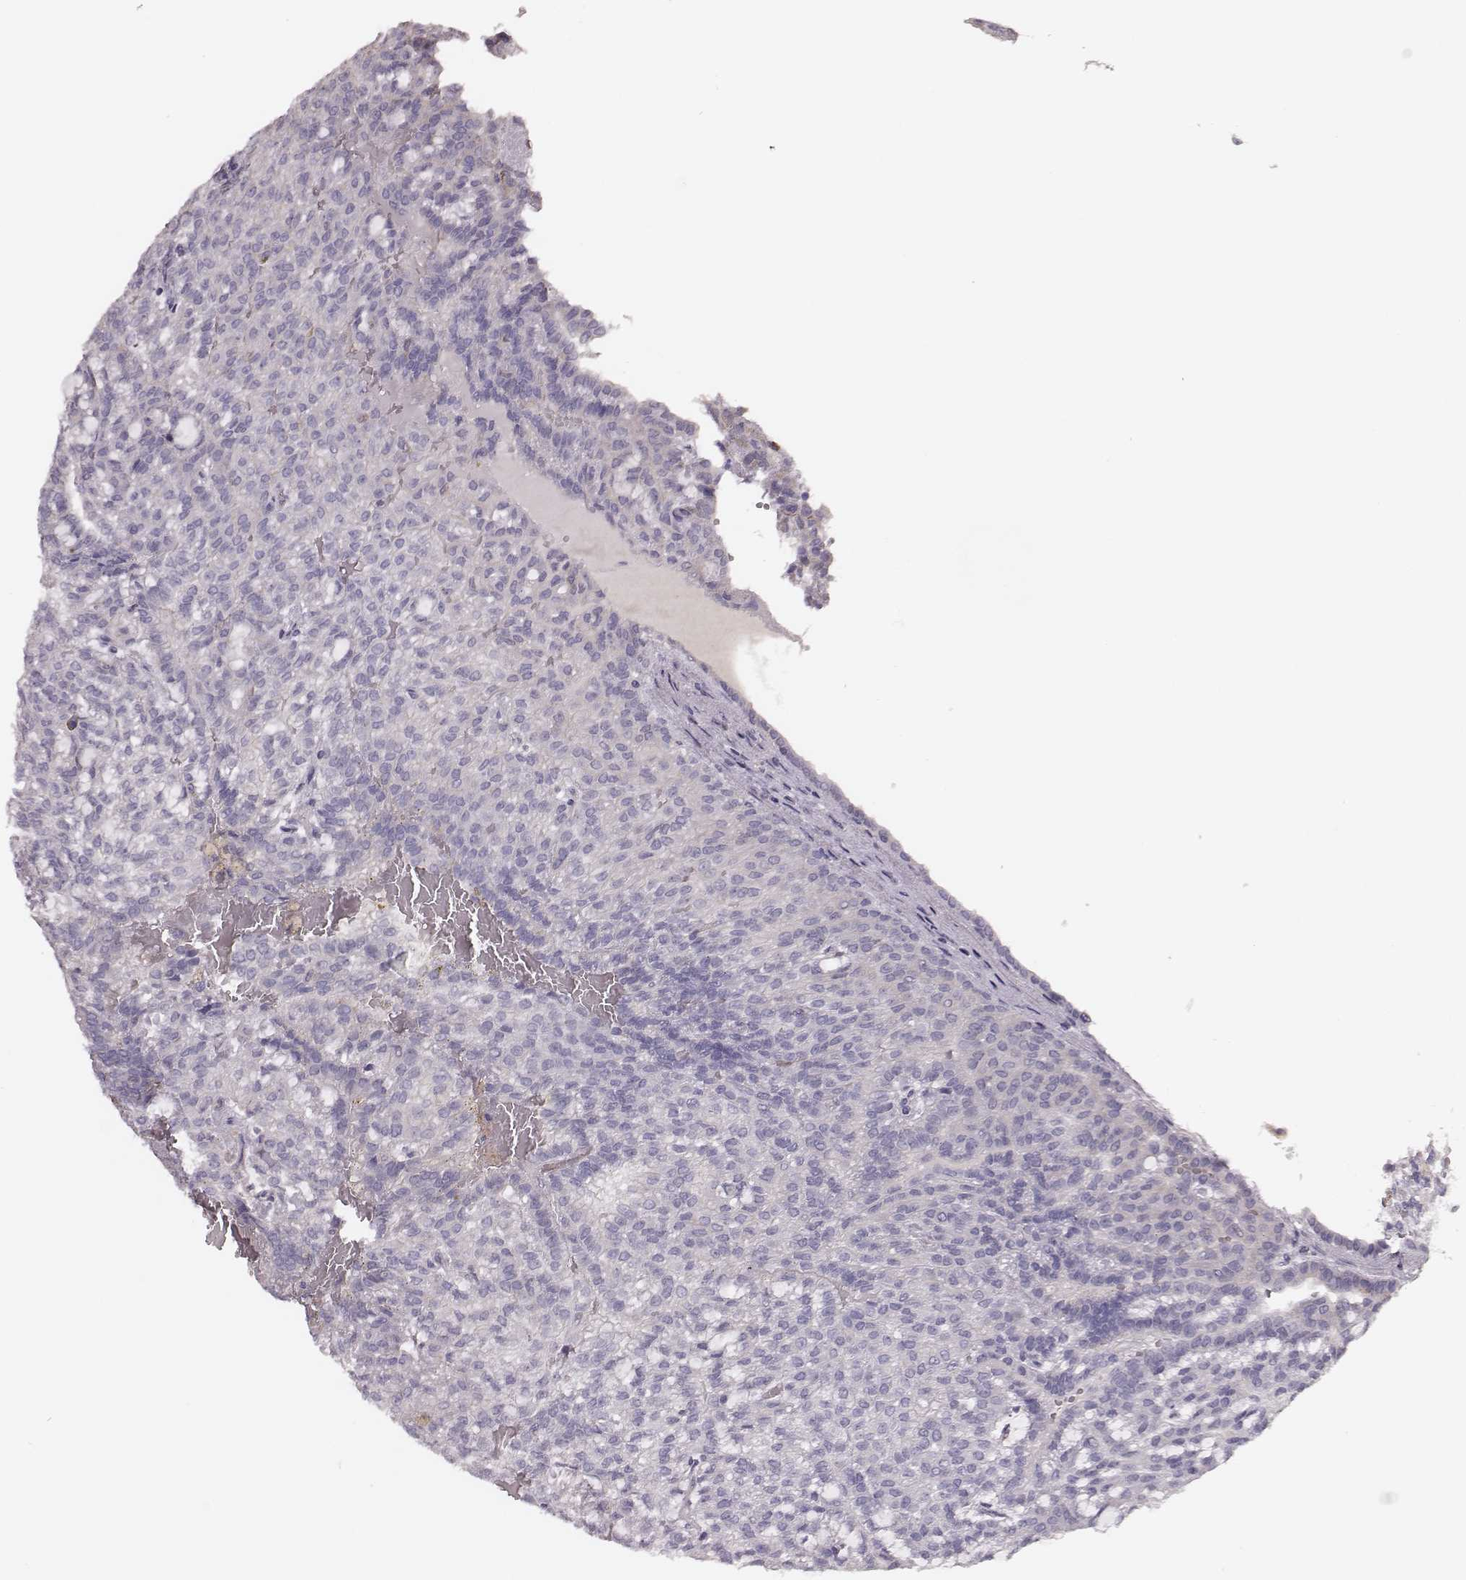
{"staining": {"intensity": "negative", "quantity": "none", "location": "none"}, "tissue": "renal cancer", "cell_type": "Tumor cells", "image_type": "cancer", "snomed": [{"axis": "morphology", "description": "Adenocarcinoma, NOS"}, {"axis": "topography", "description": "Kidney"}], "caption": "The micrograph exhibits no staining of tumor cells in renal adenocarcinoma.", "gene": "ZYX", "patient": {"sex": "male", "age": 63}}